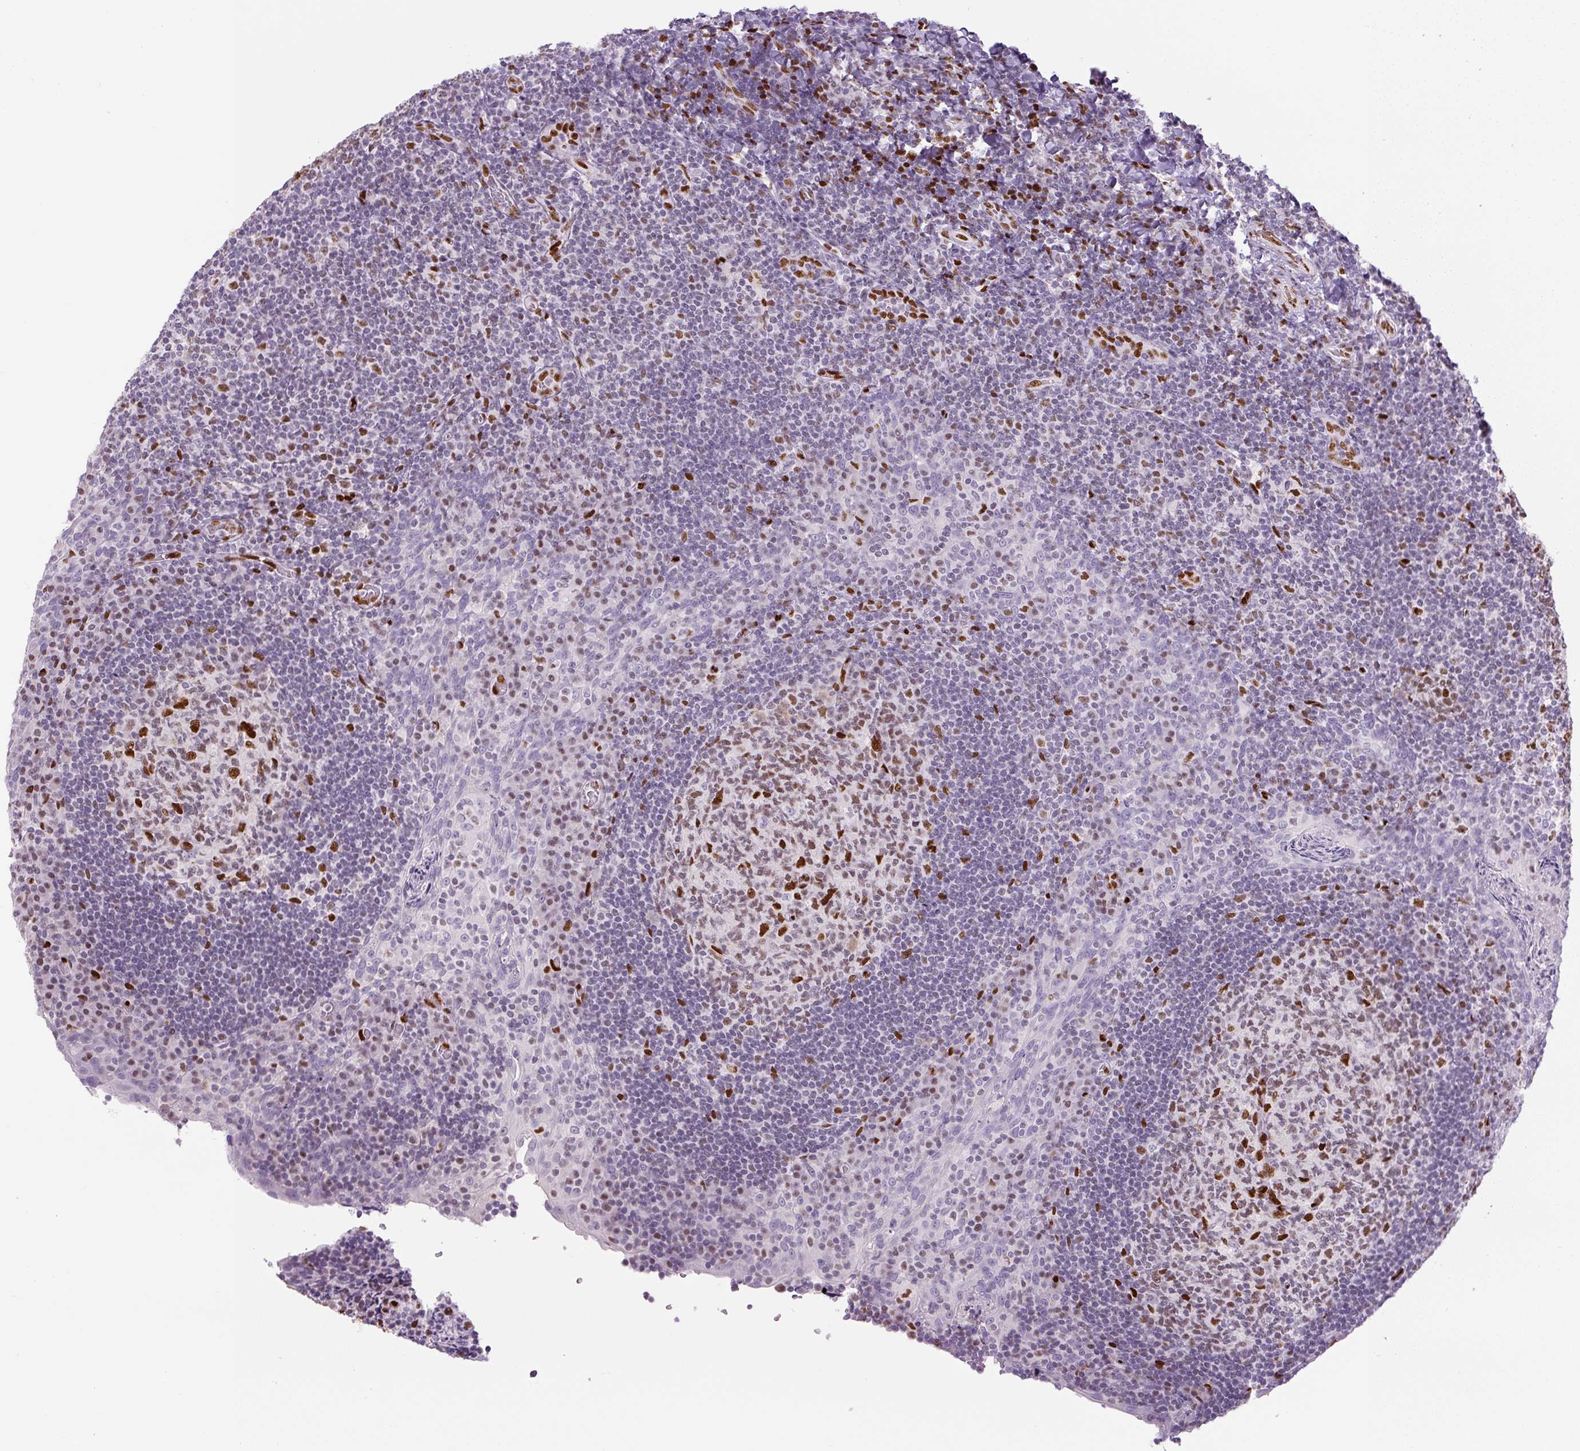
{"staining": {"intensity": "strong", "quantity": "25%-75%", "location": "nuclear"}, "tissue": "tonsil", "cell_type": "Germinal center cells", "image_type": "normal", "snomed": [{"axis": "morphology", "description": "Normal tissue, NOS"}, {"axis": "topography", "description": "Tonsil"}], "caption": "Immunohistochemical staining of normal human tonsil reveals 25%-75% levels of strong nuclear protein staining in about 25%-75% of germinal center cells. (IHC, brightfield microscopy, high magnification).", "gene": "ZEB1", "patient": {"sex": "male", "age": 17}}